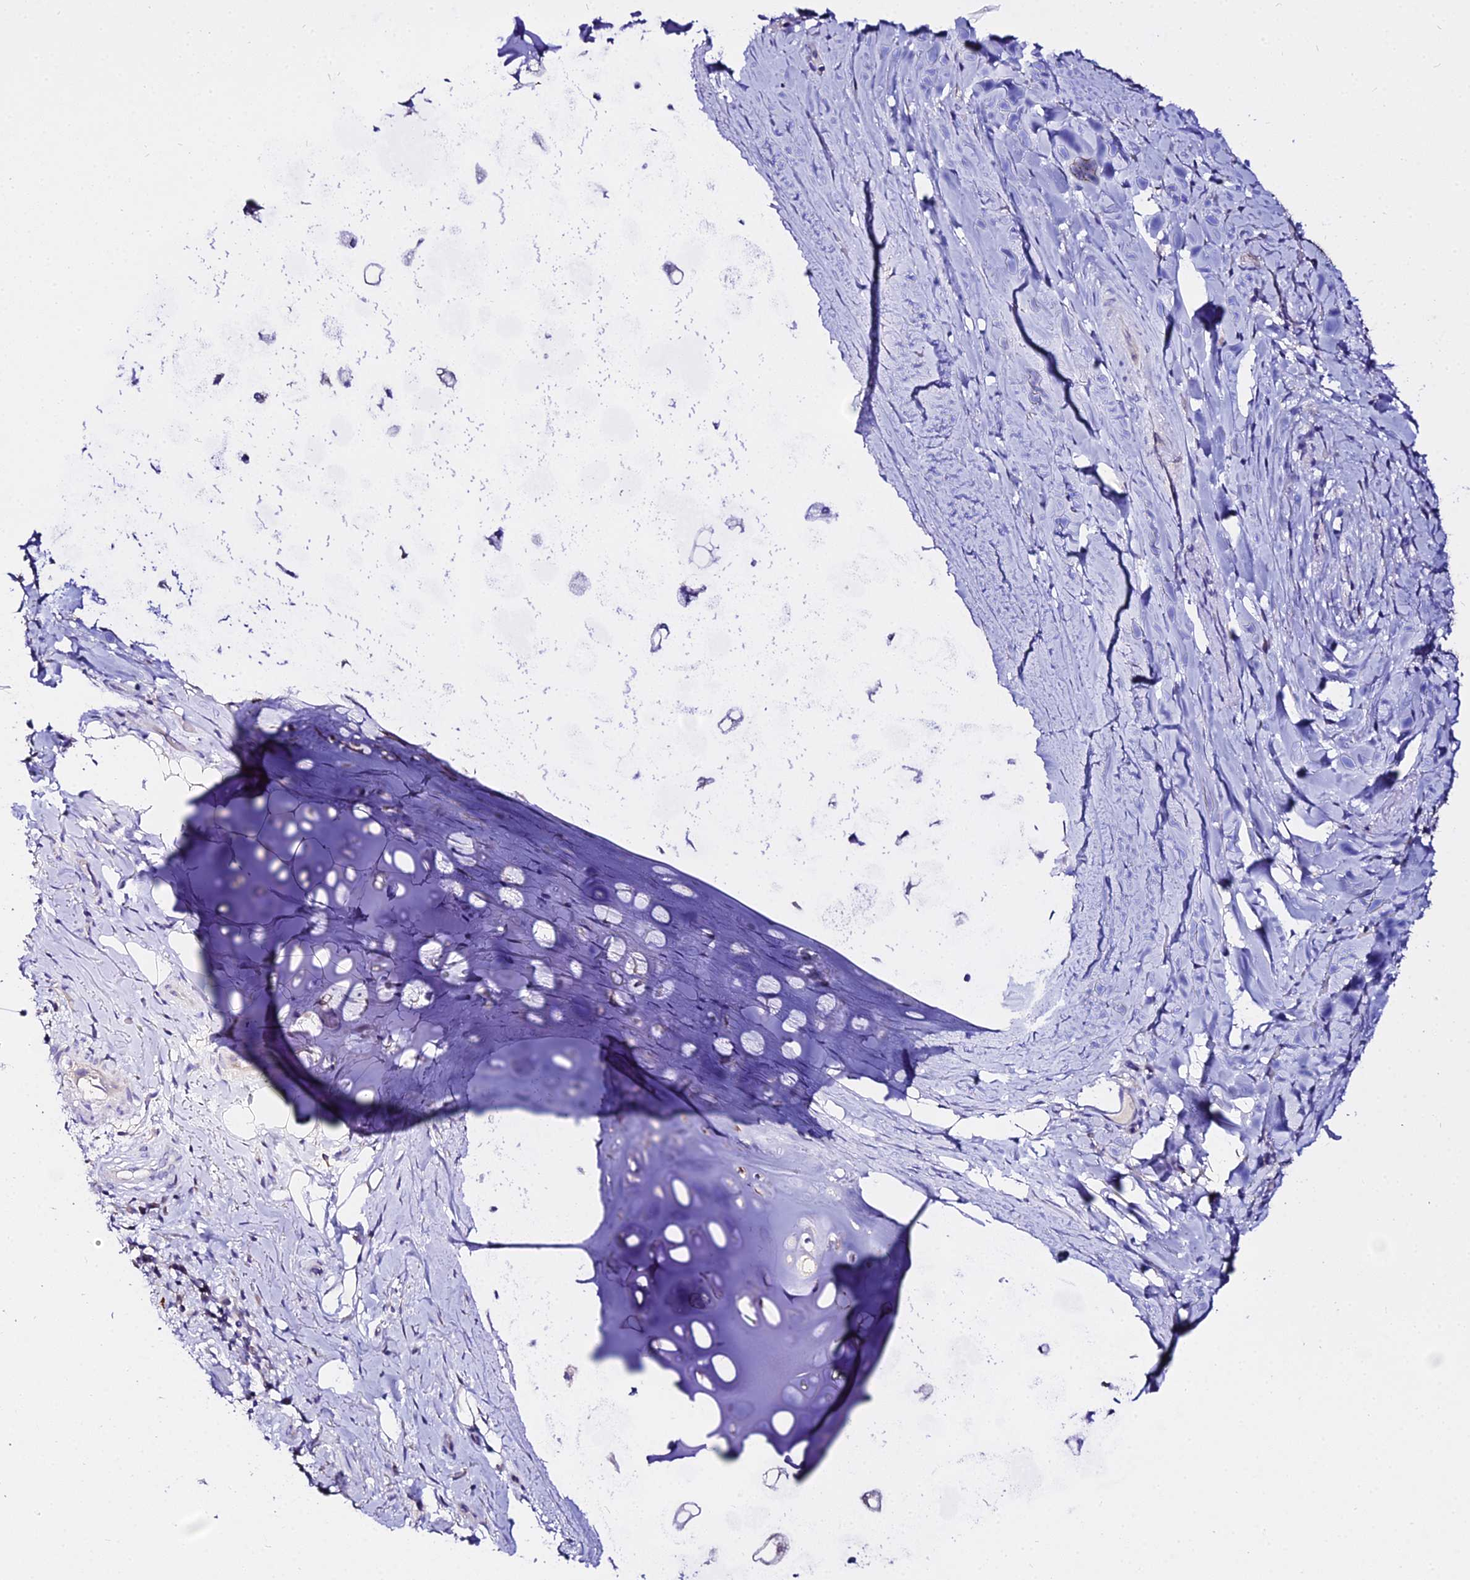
{"staining": {"intensity": "negative", "quantity": "none", "location": "none"}, "tissue": "adipose tissue", "cell_type": "Adipocytes", "image_type": "normal", "snomed": [{"axis": "morphology", "description": "Normal tissue, NOS"}, {"axis": "morphology", "description": "Squamous cell carcinoma, NOS"}, {"axis": "topography", "description": "Bronchus"}, {"axis": "topography", "description": "Lung"}], "caption": "An immunohistochemistry (IHC) photomicrograph of benign adipose tissue is shown. There is no staining in adipocytes of adipose tissue.", "gene": "TUBA1A", "patient": {"sex": "male", "age": 64}}